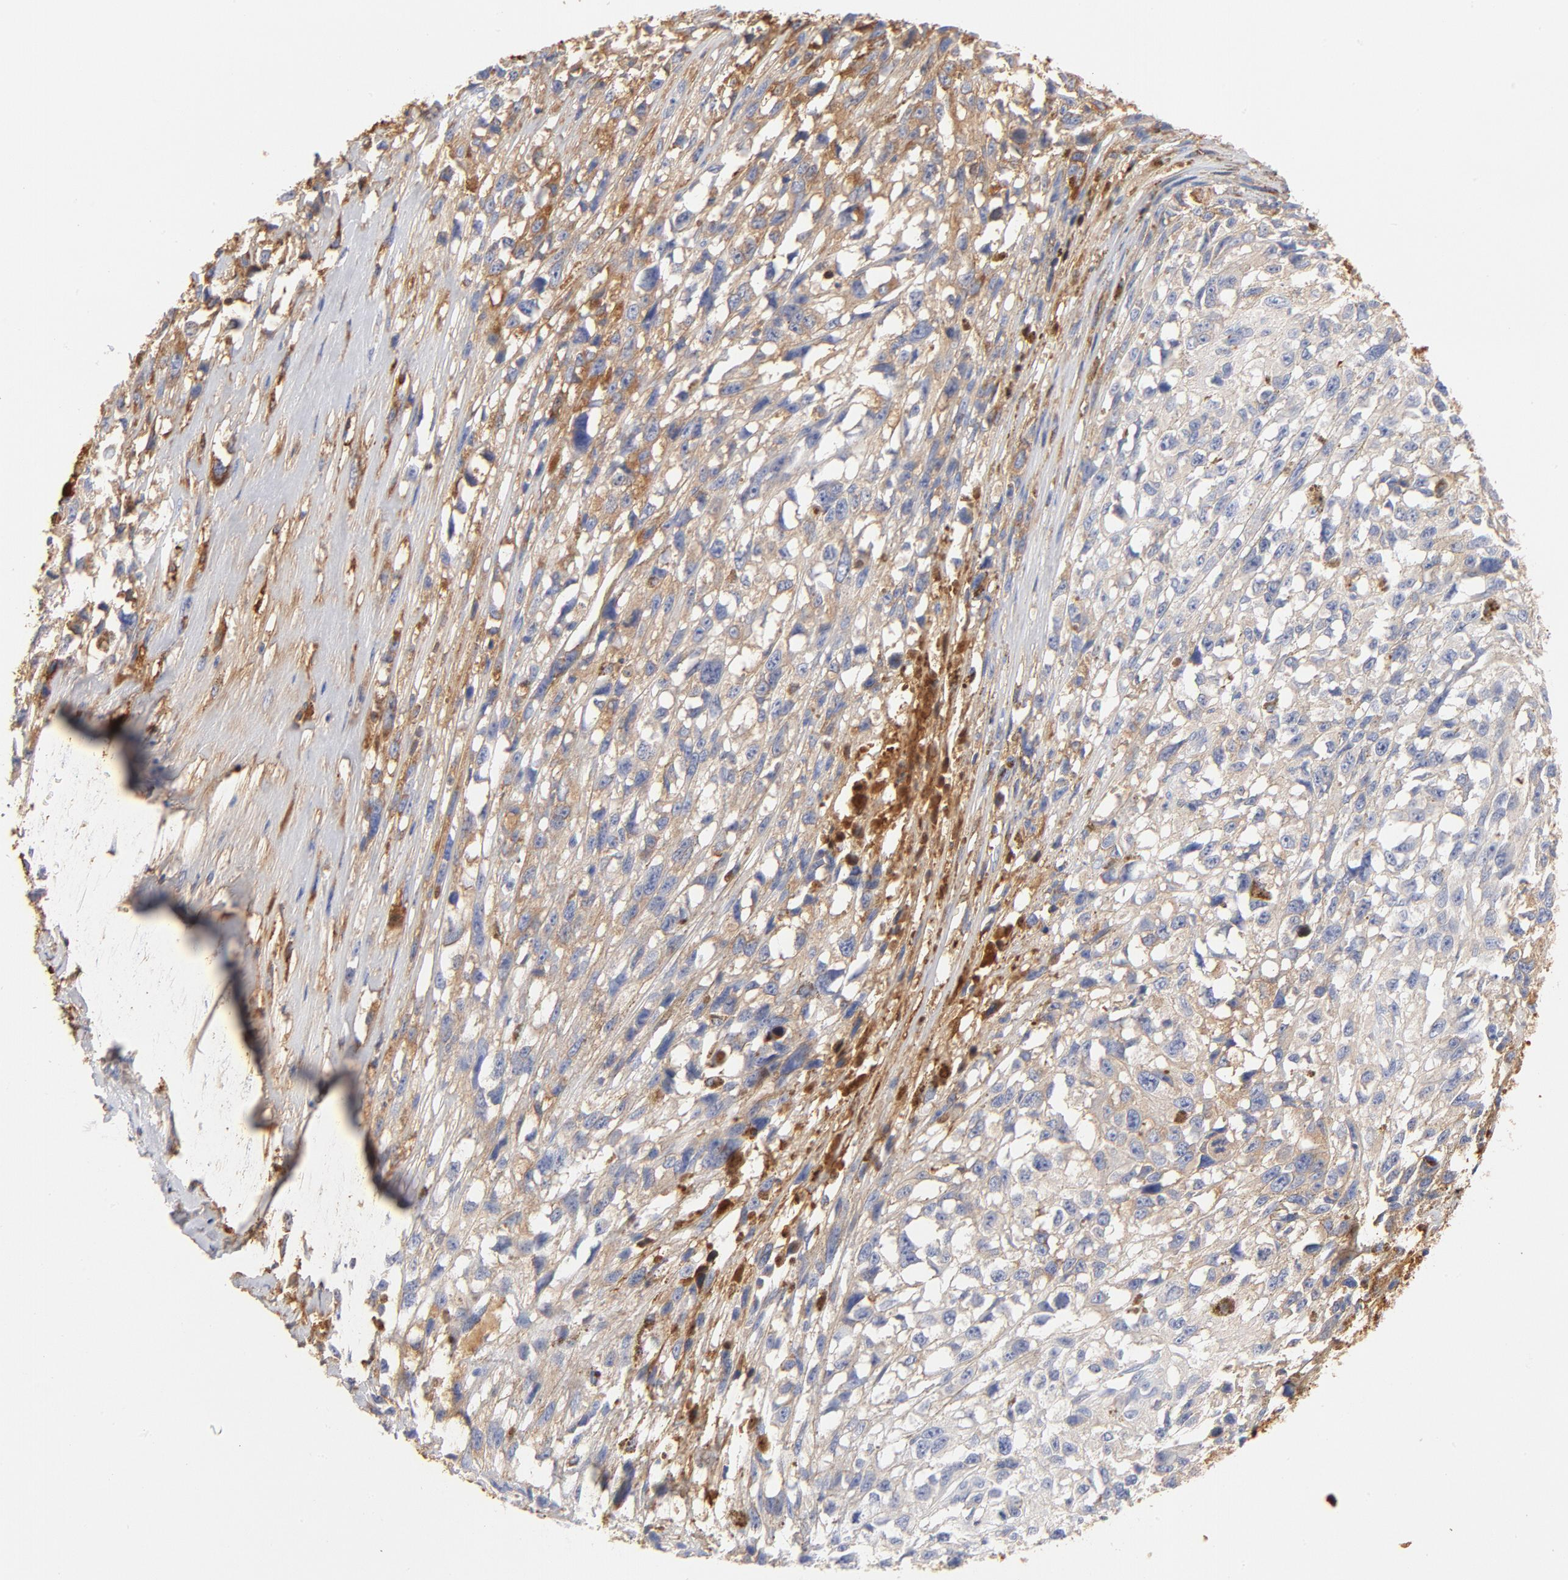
{"staining": {"intensity": "negative", "quantity": "none", "location": "none"}, "tissue": "melanoma", "cell_type": "Tumor cells", "image_type": "cancer", "snomed": [{"axis": "morphology", "description": "Malignant melanoma, Metastatic site"}, {"axis": "topography", "description": "Lymph node"}], "caption": "Tumor cells are negative for brown protein staining in malignant melanoma (metastatic site). (Stains: DAB (3,3'-diaminobenzidine) IHC with hematoxylin counter stain, Microscopy: brightfield microscopy at high magnification).", "gene": "C3", "patient": {"sex": "male", "age": 59}}